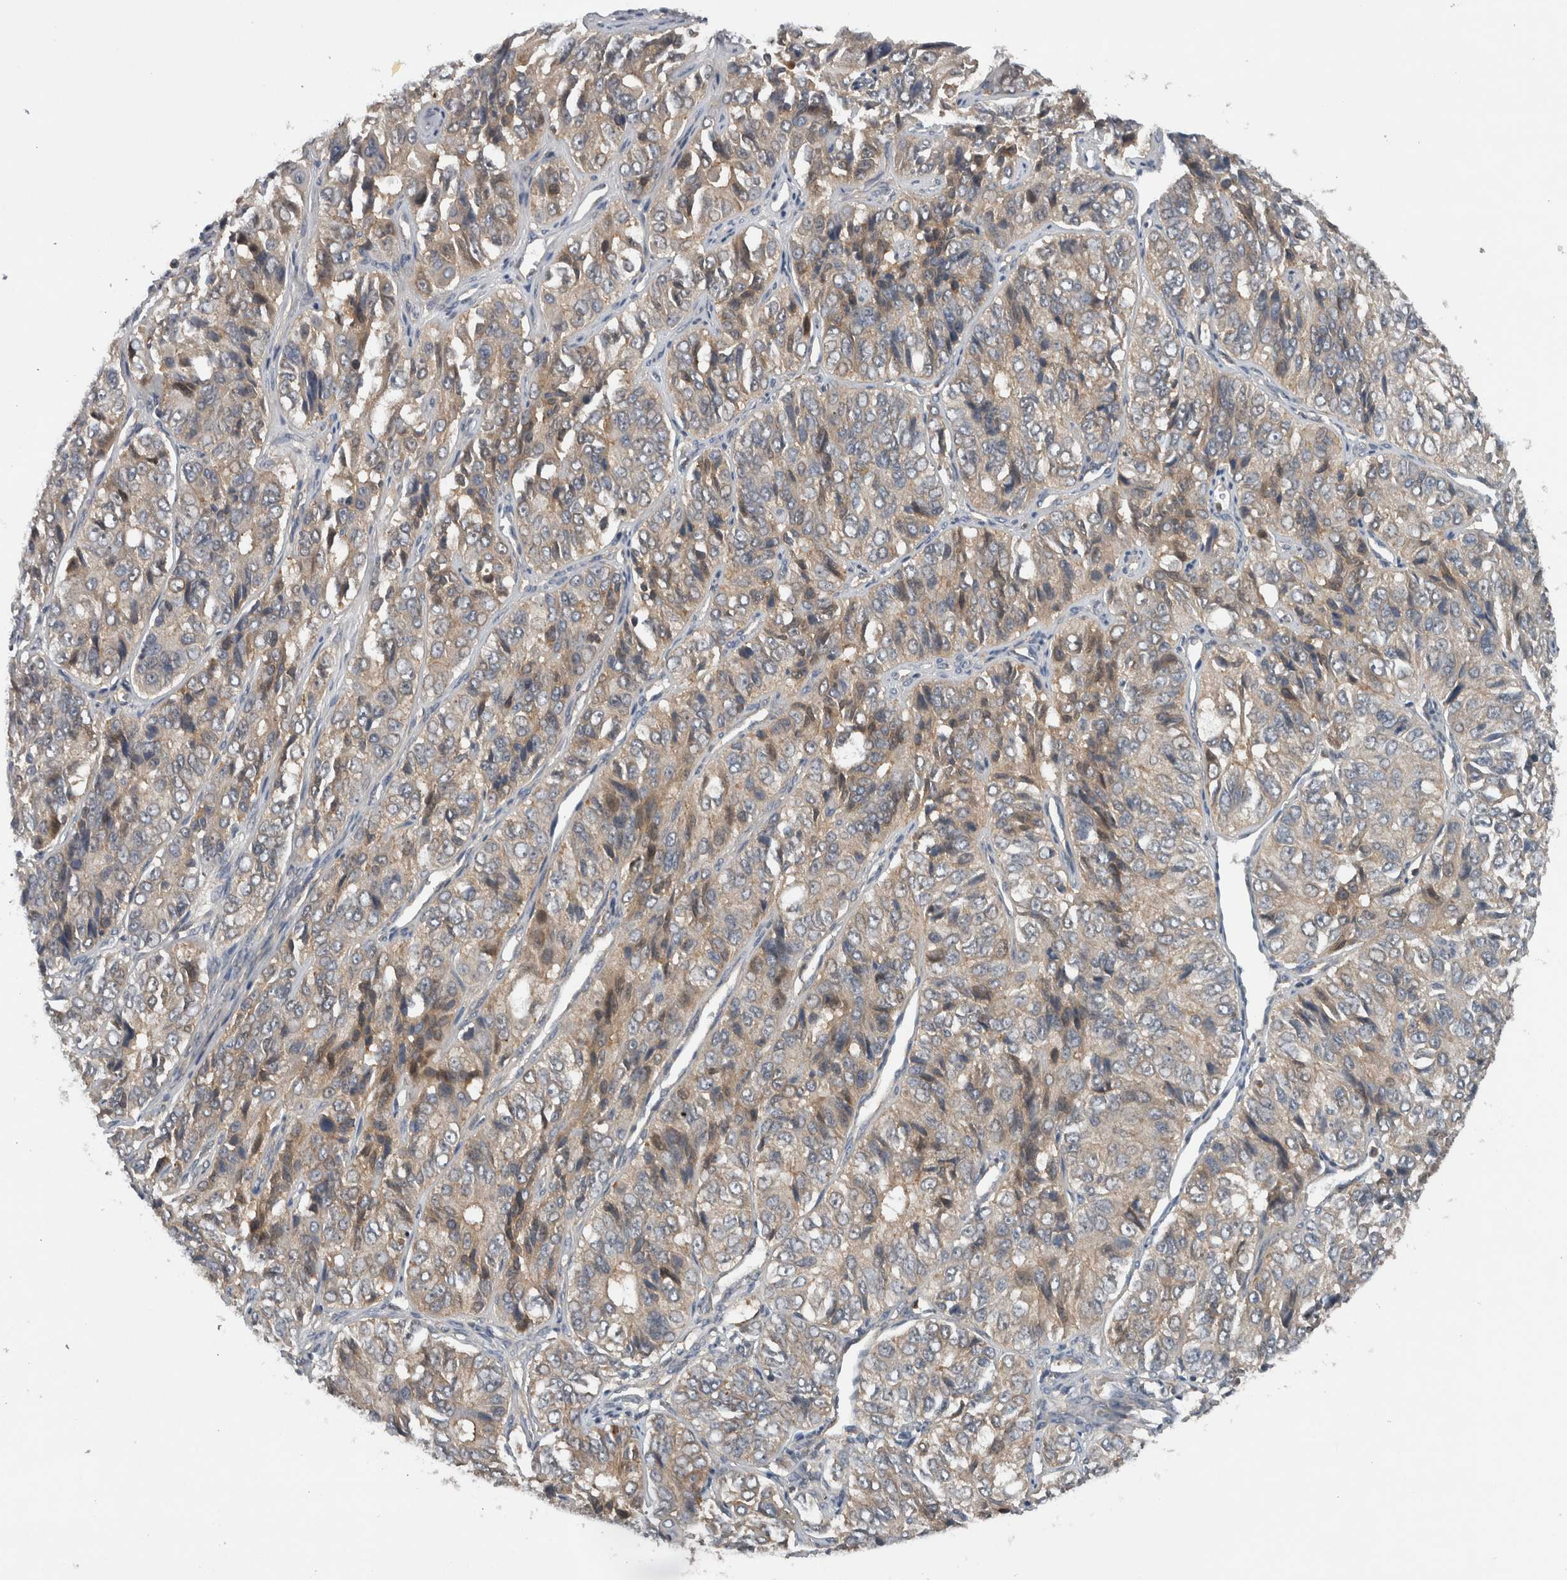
{"staining": {"intensity": "weak", "quantity": "25%-75%", "location": "cytoplasmic/membranous"}, "tissue": "ovarian cancer", "cell_type": "Tumor cells", "image_type": "cancer", "snomed": [{"axis": "morphology", "description": "Carcinoma, endometroid"}, {"axis": "topography", "description": "Ovary"}], "caption": "Ovarian cancer stained for a protein (brown) shows weak cytoplasmic/membranous positive expression in approximately 25%-75% of tumor cells.", "gene": "SCARA5", "patient": {"sex": "female", "age": 51}}